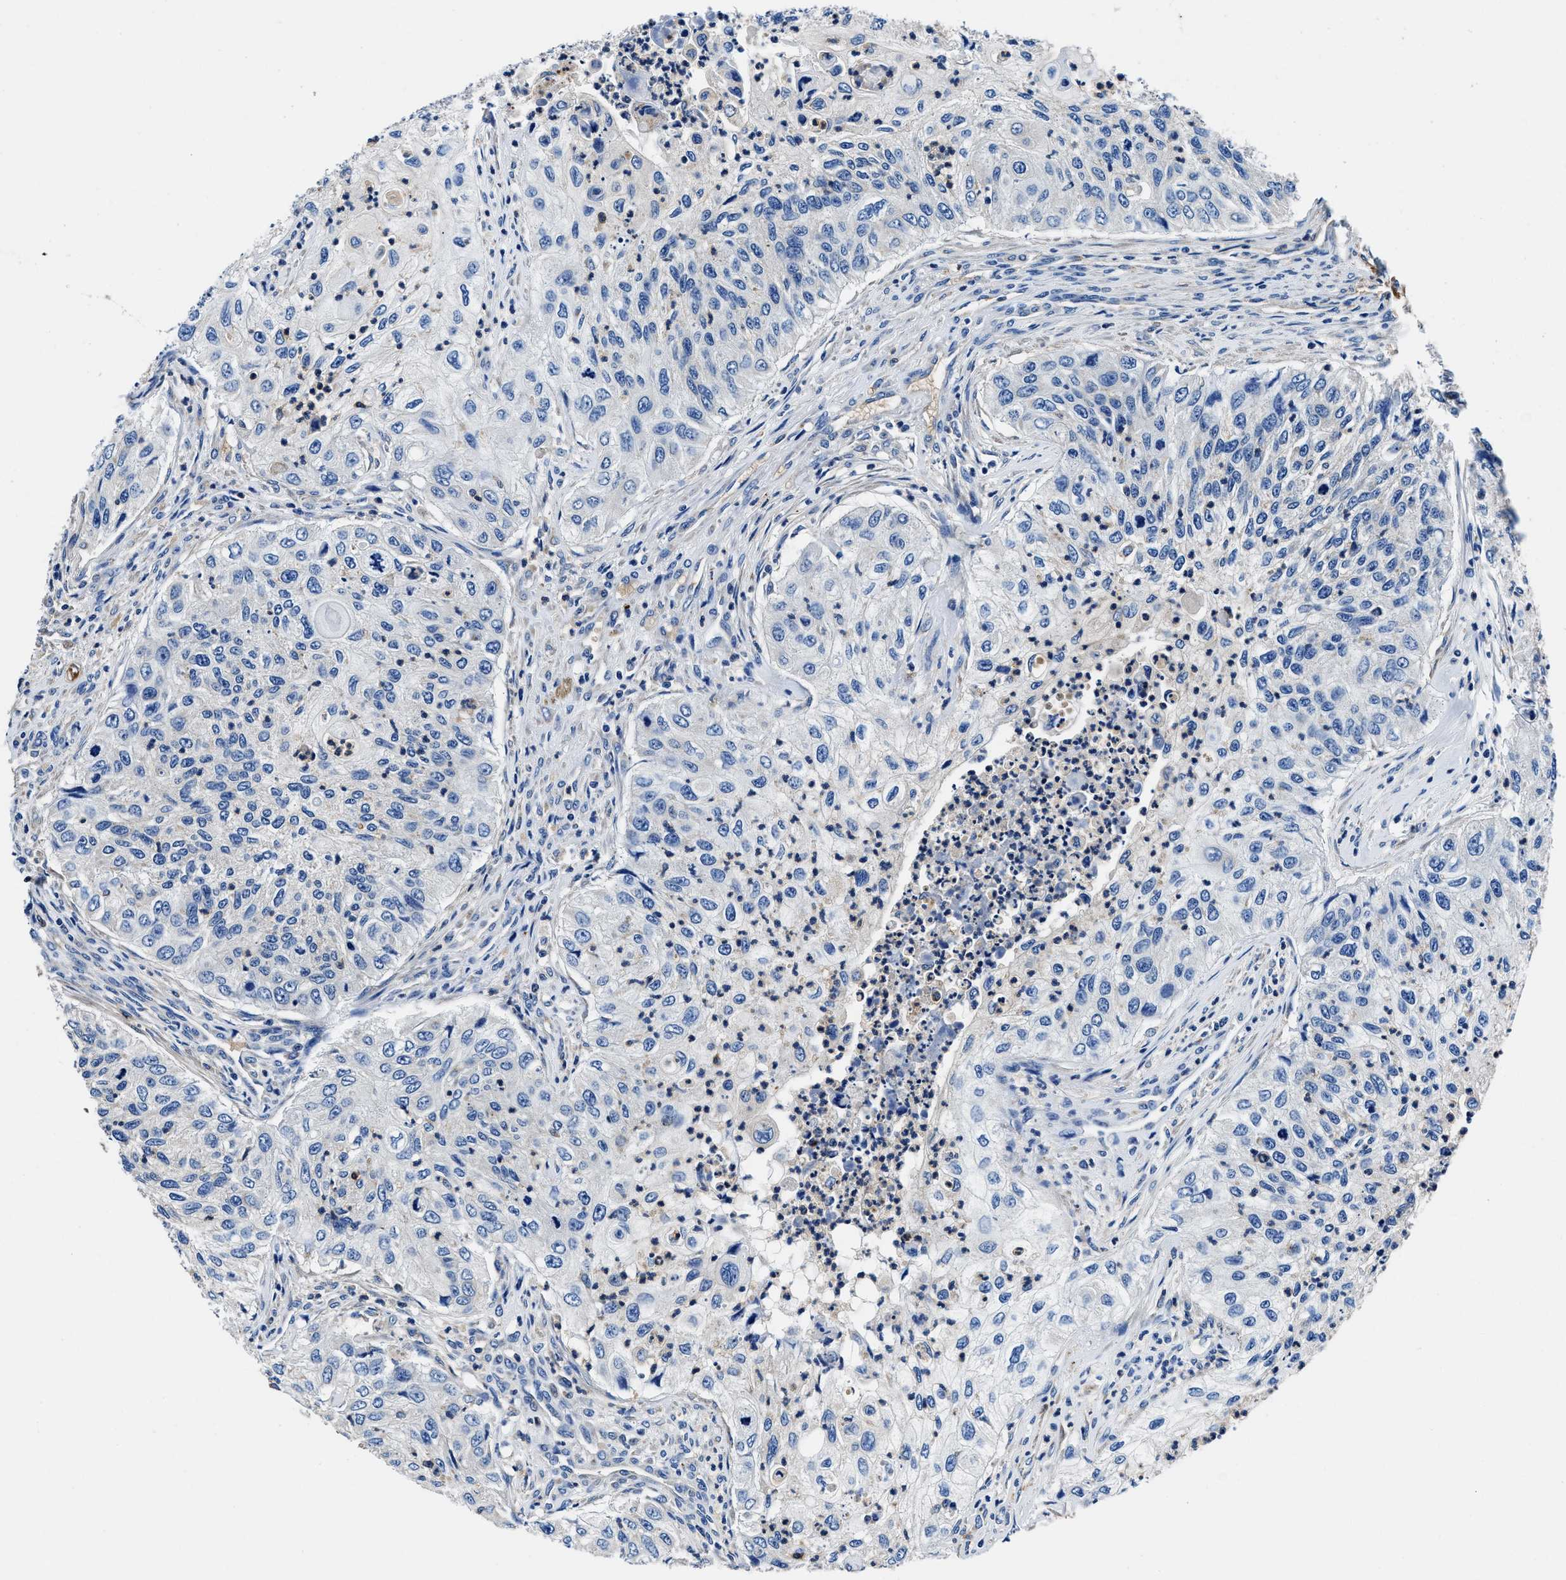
{"staining": {"intensity": "negative", "quantity": "none", "location": "none"}, "tissue": "urothelial cancer", "cell_type": "Tumor cells", "image_type": "cancer", "snomed": [{"axis": "morphology", "description": "Urothelial carcinoma, High grade"}, {"axis": "topography", "description": "Urinary bladder"}], "caption": "High-grade urothelial carcinoma was stained to show a protein in brown. There is no significant staining in tumor cells.", "gene": "NEU1", "patient": {"sex": "female", "age": 60}}